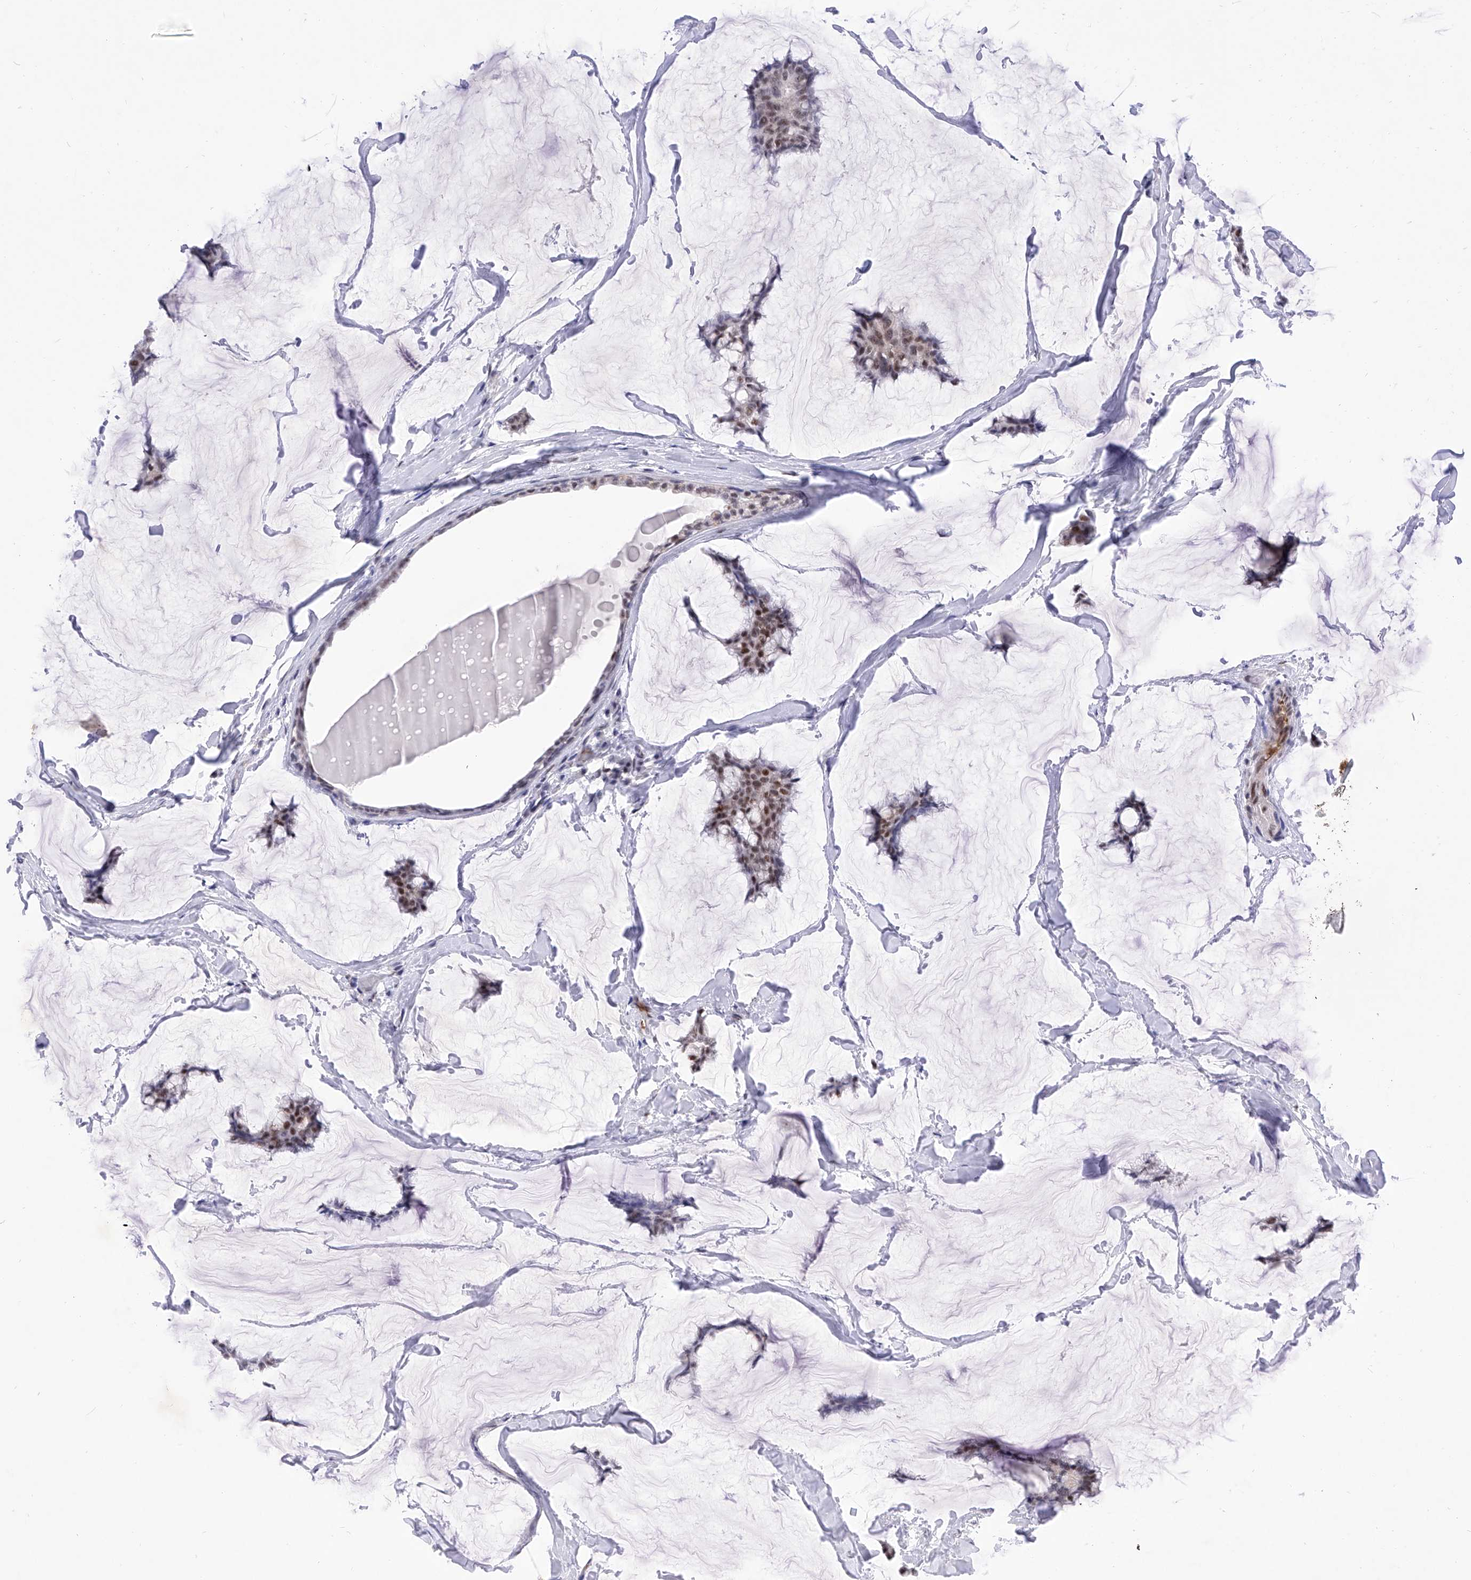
{"staining": {"intensity": "moderate", "quantity": ">75%", "location": "nuclear"}, "tissue": "breast cancer", "cell_type": "Tumor cells", "image_type": "cancer", "snomed": [{"axis": "morphology", "description": "Duct carcinoma"}, {"axis": "topography", "description": "Breast"}], "caption": "Tumor cells show medium levels of moderate nuclear positivity in approximately >75% of cells in human breast cancer (infiltrating ductal carcinoma).", "gene": "ATN1", "patient": {"sex": "female", "age": 93}}